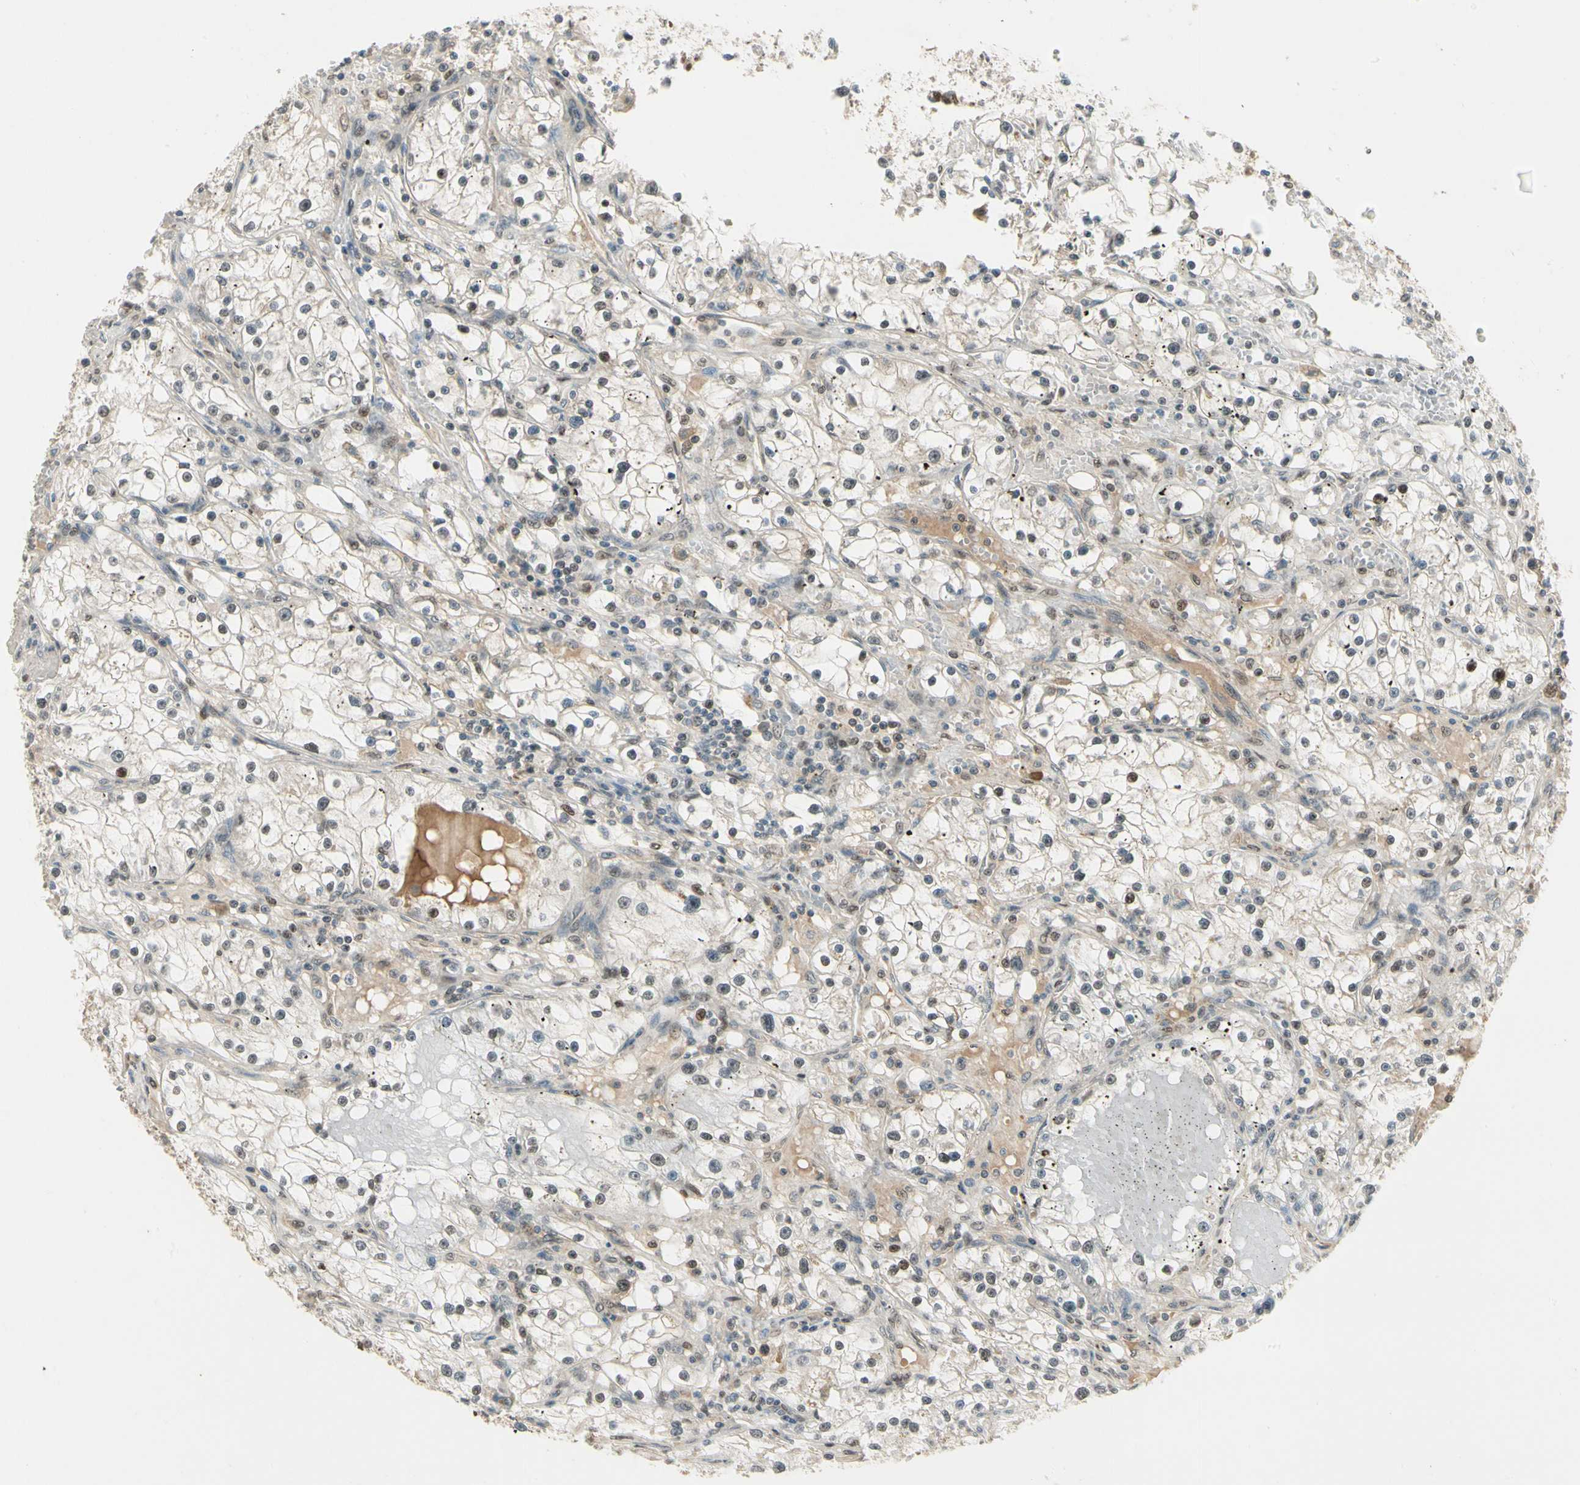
{"staining": {"intensity": "weak", "quantity": "<25%", "location": "nuclear"}, "tissue": "renal cancer", "cell_type": "Tumor cells", "image_type": "cancer", "snomed": [{"axis": "morphology", "description": "Adenocarcinoma, NOS"}, {"axis": "topography", "description": "Kidney"}], "caption": "This histopathology image is of renal cancer (adenocarcinoma) stained with immunohistochemistry to label a protein in brown with the nuclei are counter-stained blue. There is no expression in tumor cells.", "gene": "GTF3A", "patient": {"sex": "male", "age": 56}}